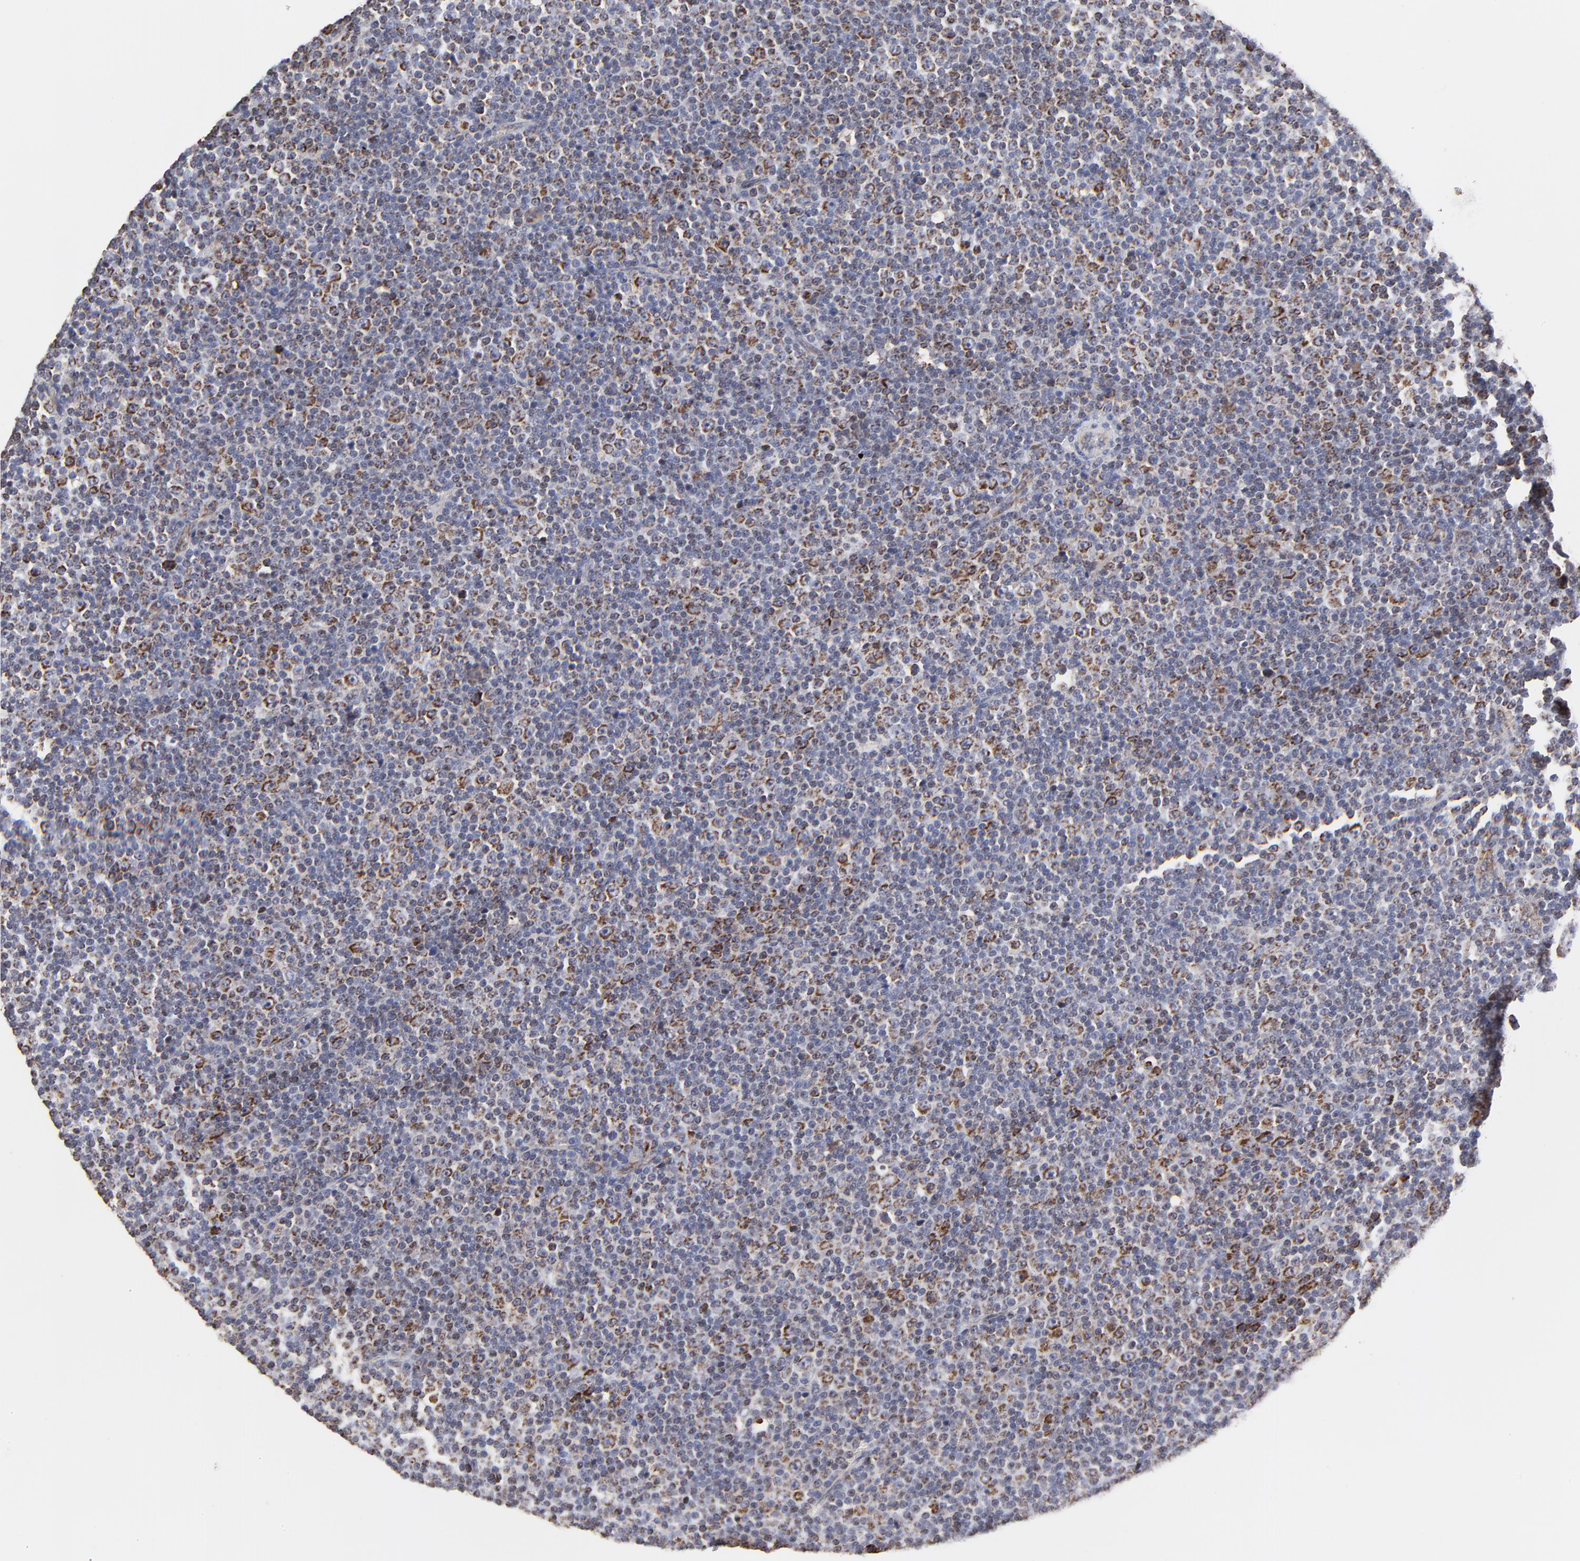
{"staining": {"intensity": "moderate", "quantity": "25%-75%", "location": "cytoplasmic/membranous"}, "tissue": "lymphoma", "cell_type": "Tumor cells", "image_type": "cancer", "snomed": [{"axis": "morphology", "description": "Malignant lymphoma, non-Hodgkin's type, Low grade"}, {"axis": "topography", "description": "Lymph node"}], "caption": "The photomicrograph shows staining of malignant lymphoma, non-Hodgkin's type (low-grade), revealing moderate cytoplasmic/membranous protein expression (brown color) within tumor cells.", "gene": "ZNF550", "patient": {"sex": "female", "age": 67}}